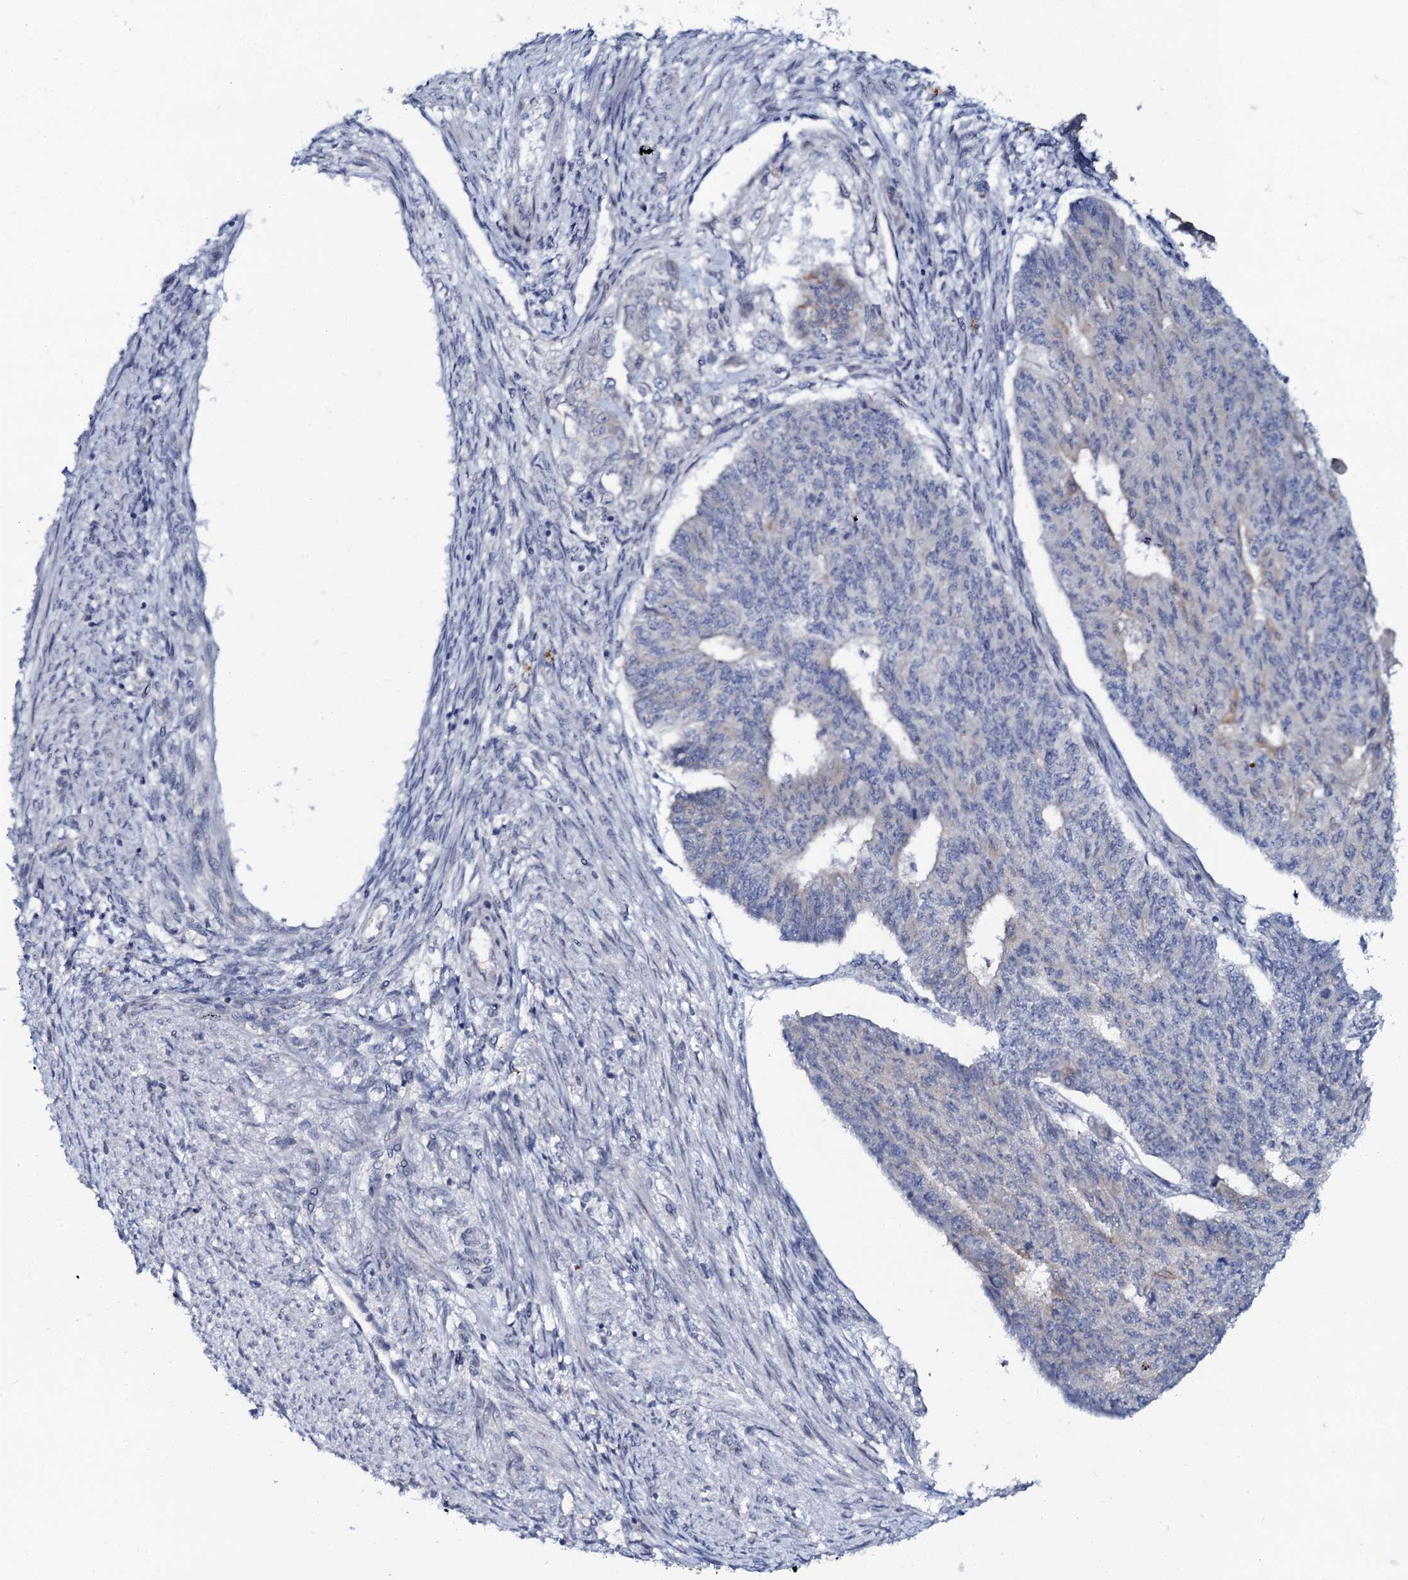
{"staining": {"intensity": "negative", "quantity": "none", "location": "none"}, "tissue": "endometrial cancer", "cell_type": "Tumor cells", "image_type": "cancer", "snomed": [{"axis": "morphology", "description": "Adenocarcinoma, NOS"}, {"axis": "topography", "description": "Endometrium"}], "caption": "Endometrial cancer (adenocarcinoma) stained for a protein using IHC reveals no staining tumor cells.", "gene": "C10orf88", "patient": {"sex": "female", "age": 32}}